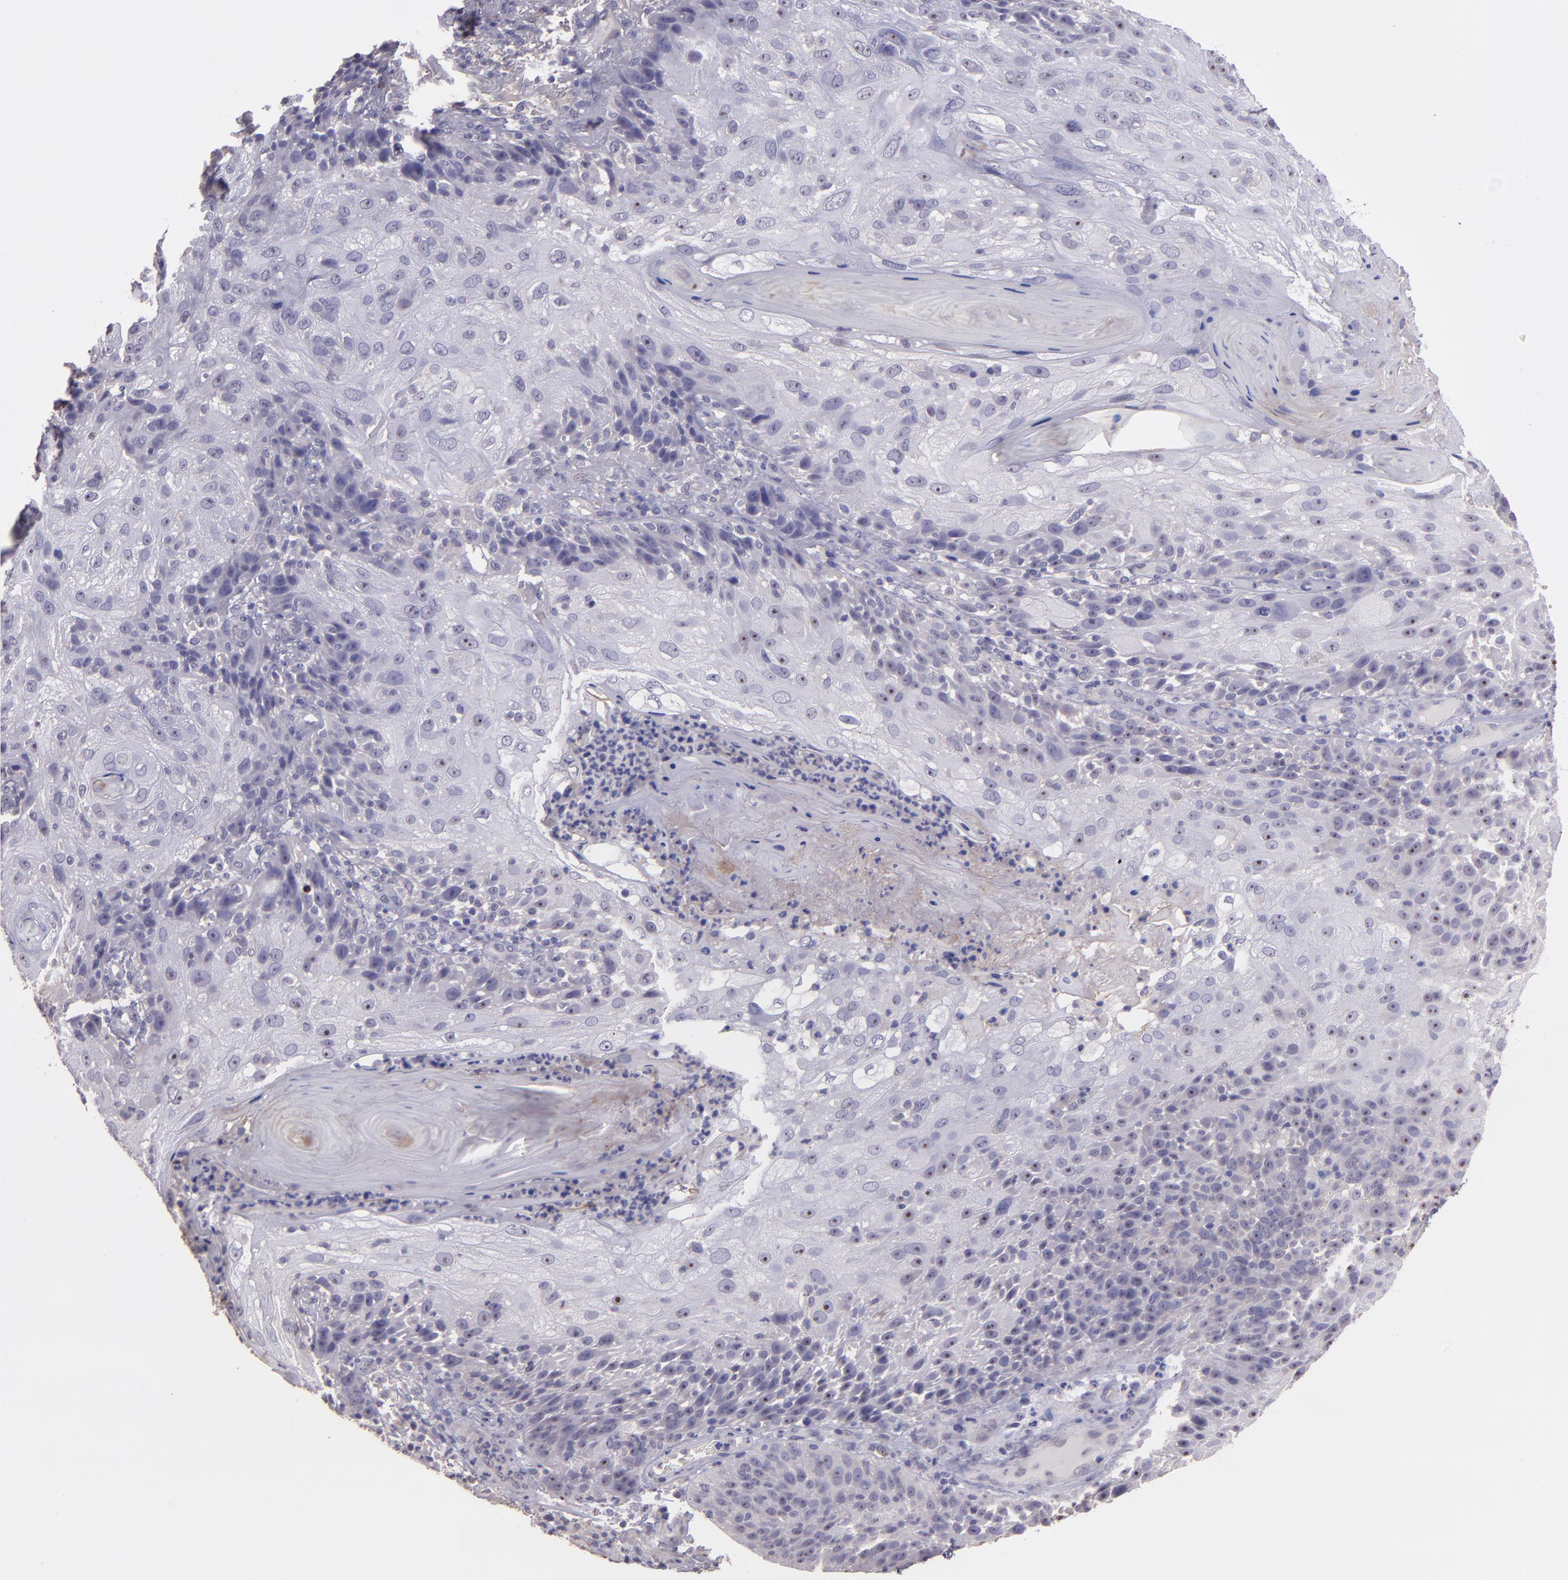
{"staining": {"intensity": "negative", "quantity": "none", "location": "none"}, "tissue": "skin cancer", "cell_type": "Tumor cells", "image_type": "cancer", "snomed": [{"axis": "morphology", "description": "Normal tissue, NOS"}, {"axis": "morphology", "description": "Squamous cell carcinoma, NOS"}, {"axis": "topography", "description": "Skin"}], "caption": "IHC image of neoplastic tissue: human skin squamous cell carcinoma stained with DAB (3,3'-diaminobenzidine) demonstrates no significant protein staining in tumor cells.", "gene": "PAPPA", "patient": {"sex": "female", "age": 83}}